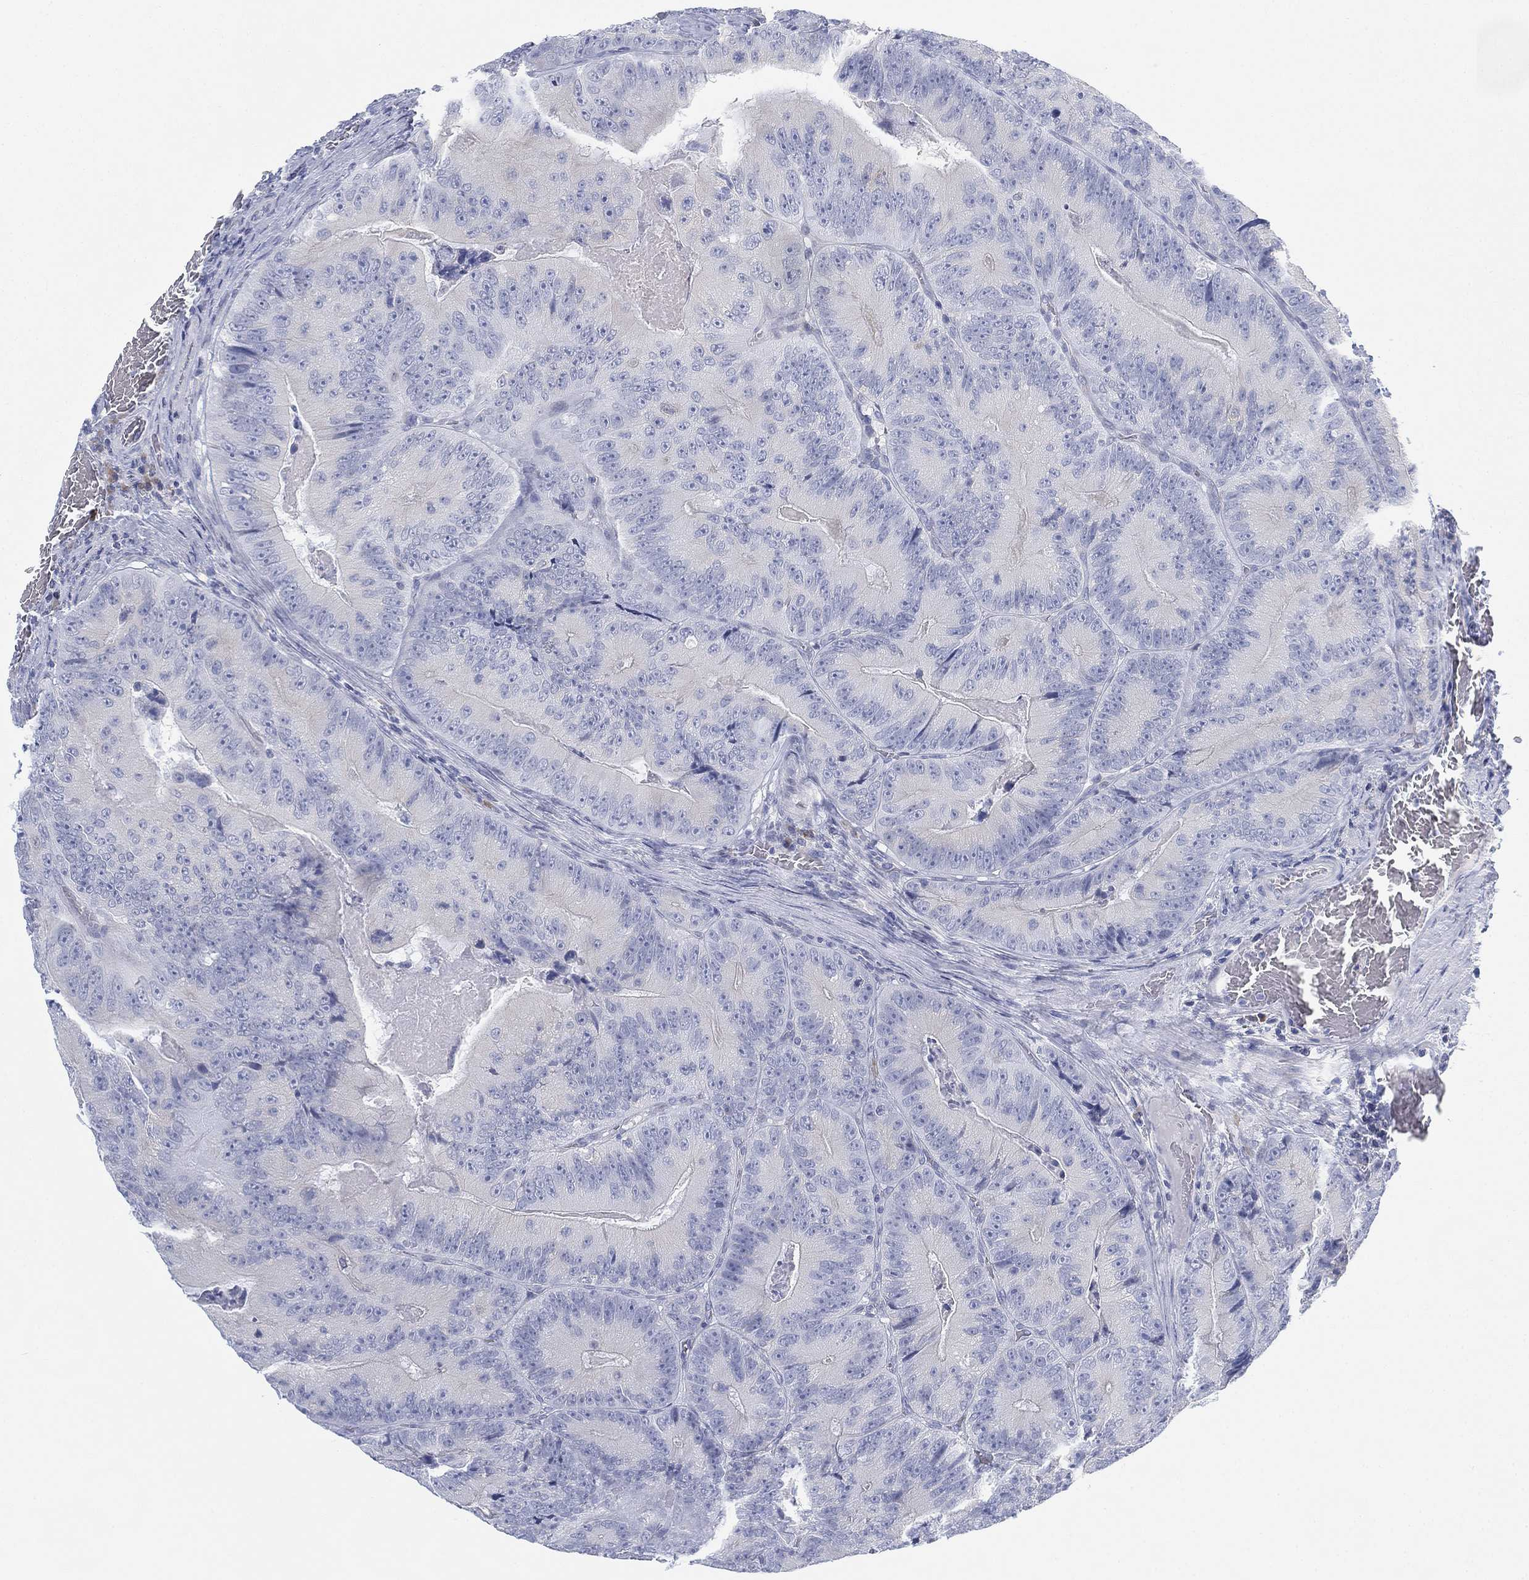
{"staining": {"intensity": "negative", "quantity": "none", "location": "none"}, "tissue": "colorectal cancer", "cell_type": "Tumor cells", "image_type": "cancer", "snomed": [{"axis": "morphology", "description": "Adenocarcinoma, NOS"}, {"axis": "topography", "description": "Colon"}], "caption": "Protein analysis of adenocarcinoma (colorectal) shows no significant staining in tumor cells.", "gene": "GCNA", "patient": {"sex": "female", "age": 86}}